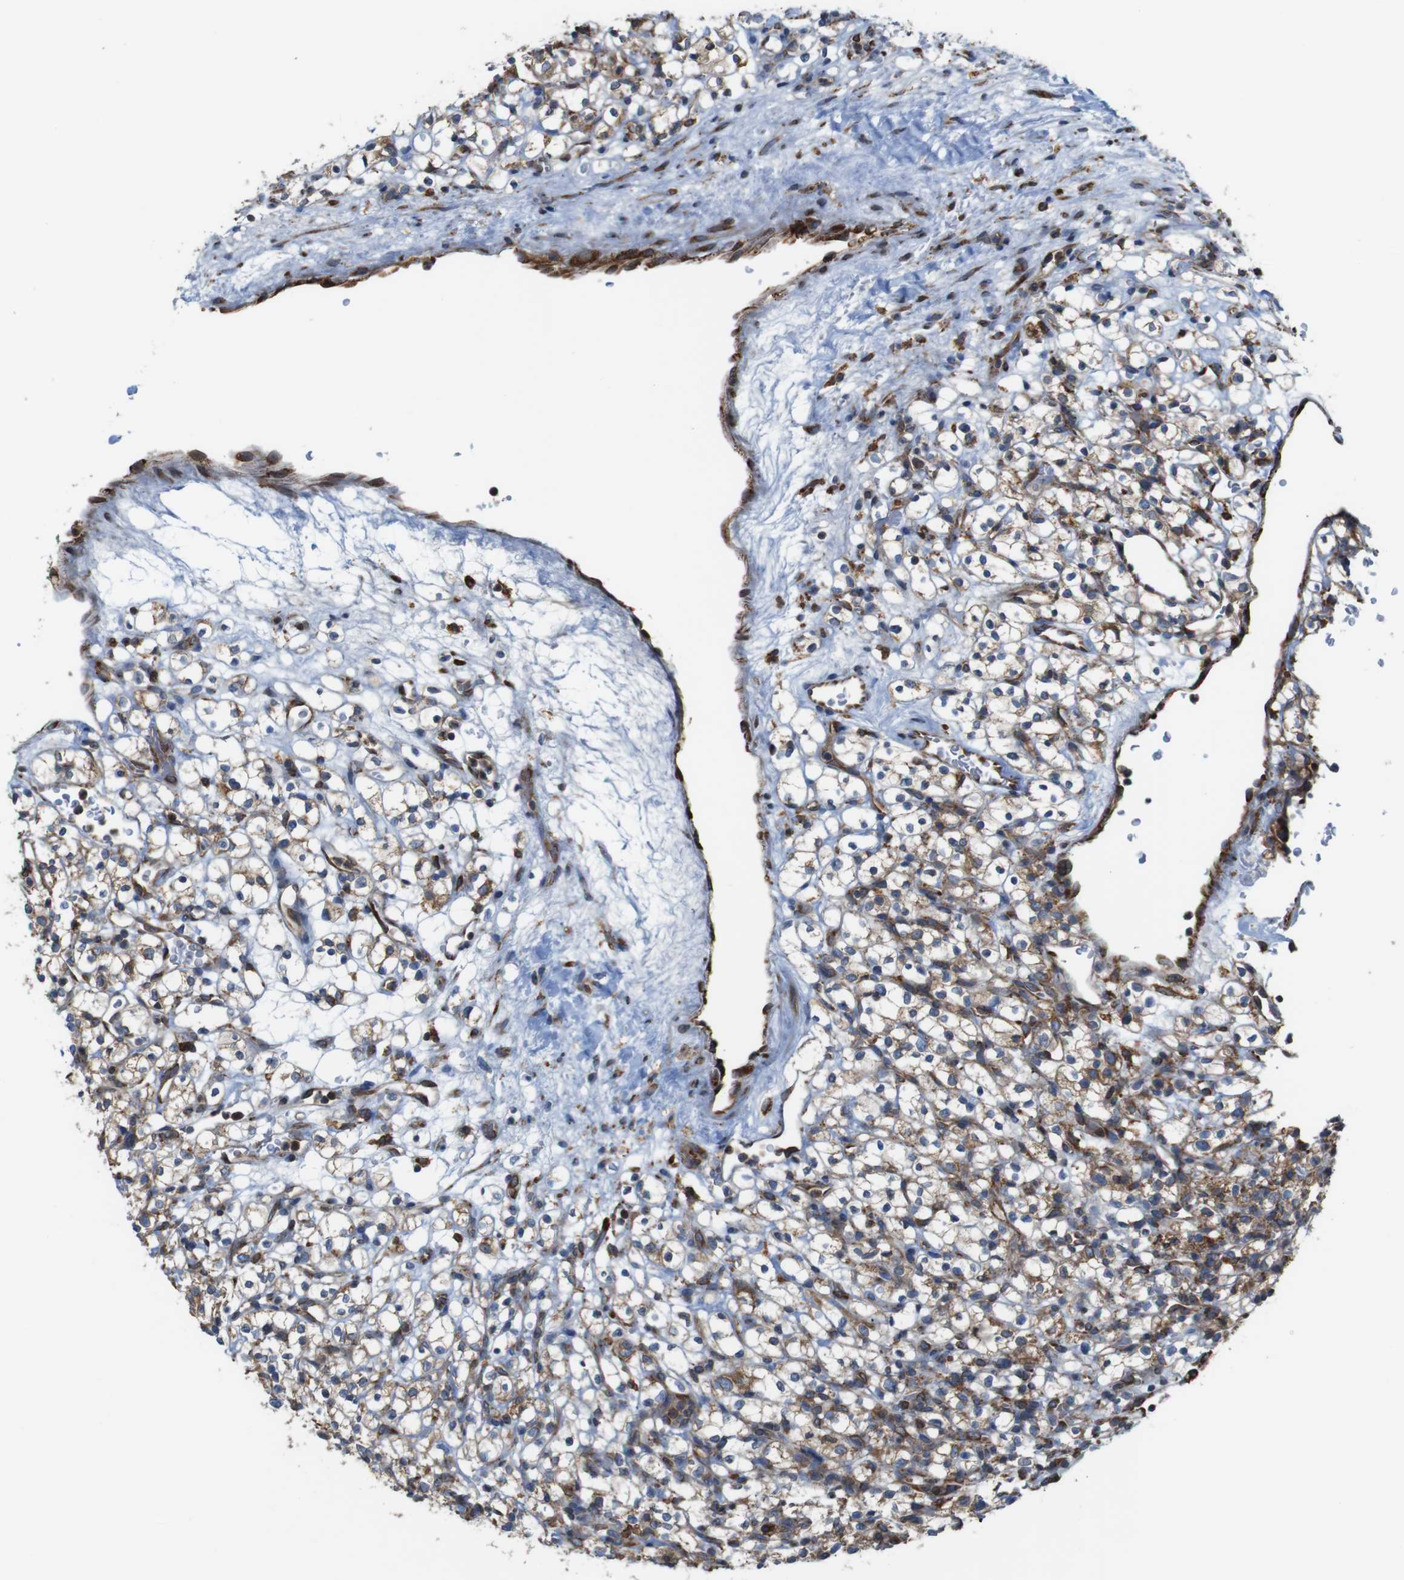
{"staining": {"intensity": "moderate", "quantity": "<25%", "location": "cytoplasmic/membranous"}, "tissue": "renal cancer", "cell_type": "Tumor cells", "image_type": "cancer", "snomed": [{"axis": "morphology", "description": "Normal tissue, NOS"}, {"axis": "morphology", "description": "Adenocarcinoma, NOS"}, {"axis": "topography", "description": "Kidney"}], "caption": "Protein expression analysis of human renal adenocarcinoma reveals moderate cytoplasmic/membranous positivity in about <25% of tumor cells. (Stains: DAB in brown, nuclei in blue, Microscopy: brightfield microscopy at high magnification).", "gene": "UGGT1", "patient": {"sex": "female", "age": 72}}